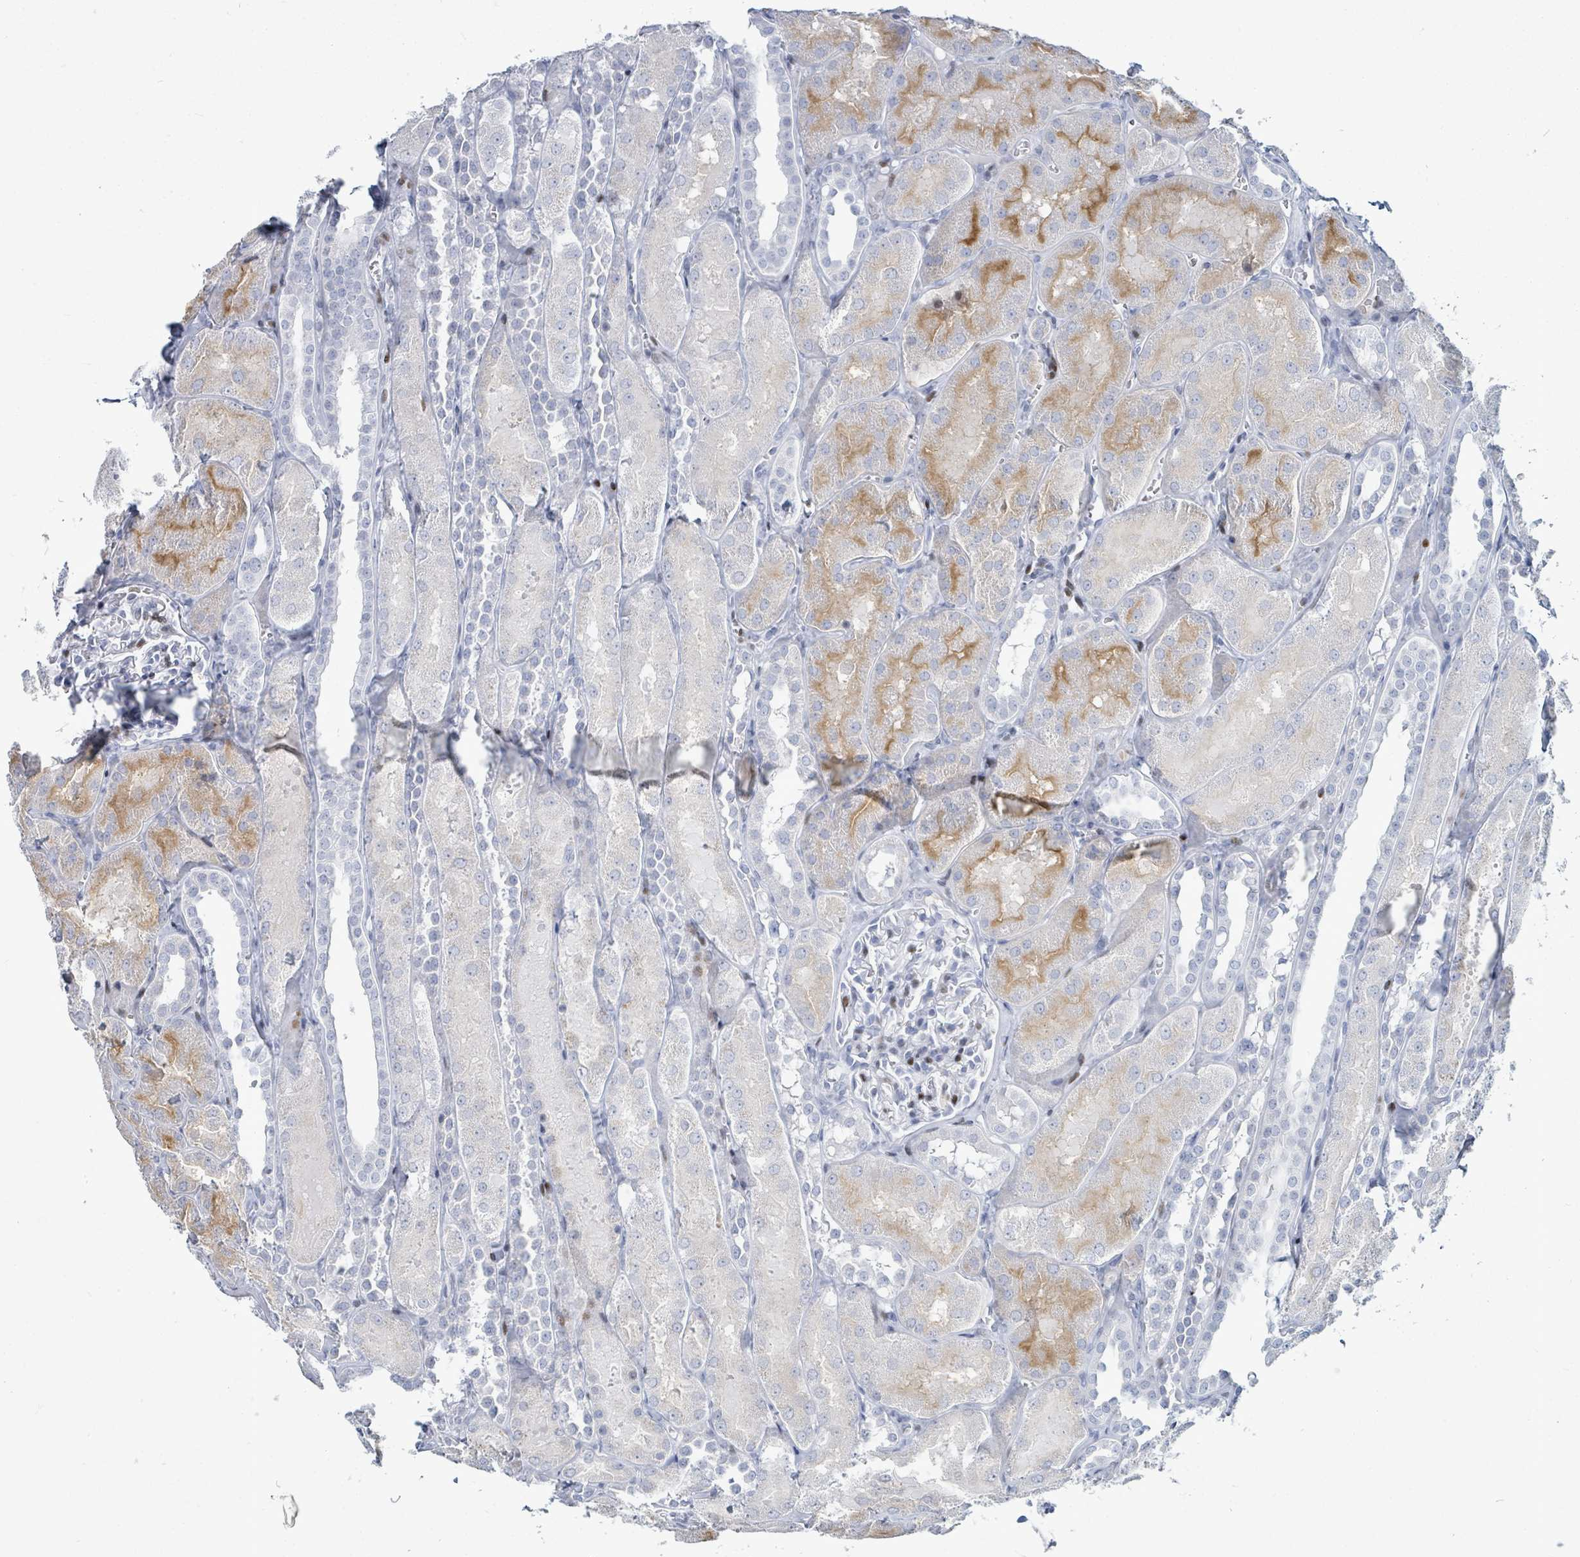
{"staining": {"intensity": "weak", "quantity": "<25%", "location": "nuclear"}, "tissue": "kidney", "cell_type": "Cells in glomeruli", "image_type": "normal", "snomed": [{"axis": "morphology", "description": "Normal tissue, NOS"}, {"axis": "topography", "description": "Kidney"}, {"axis": "topography", "description": "Urinary bladder"}], "caption": "IHC photomicrograph of benign kidney stained for a protein (brown), which exhibits no staining in cells in glomeruli.", "gene": "MALL", "patient": {"sex": "male", "age": 16}}